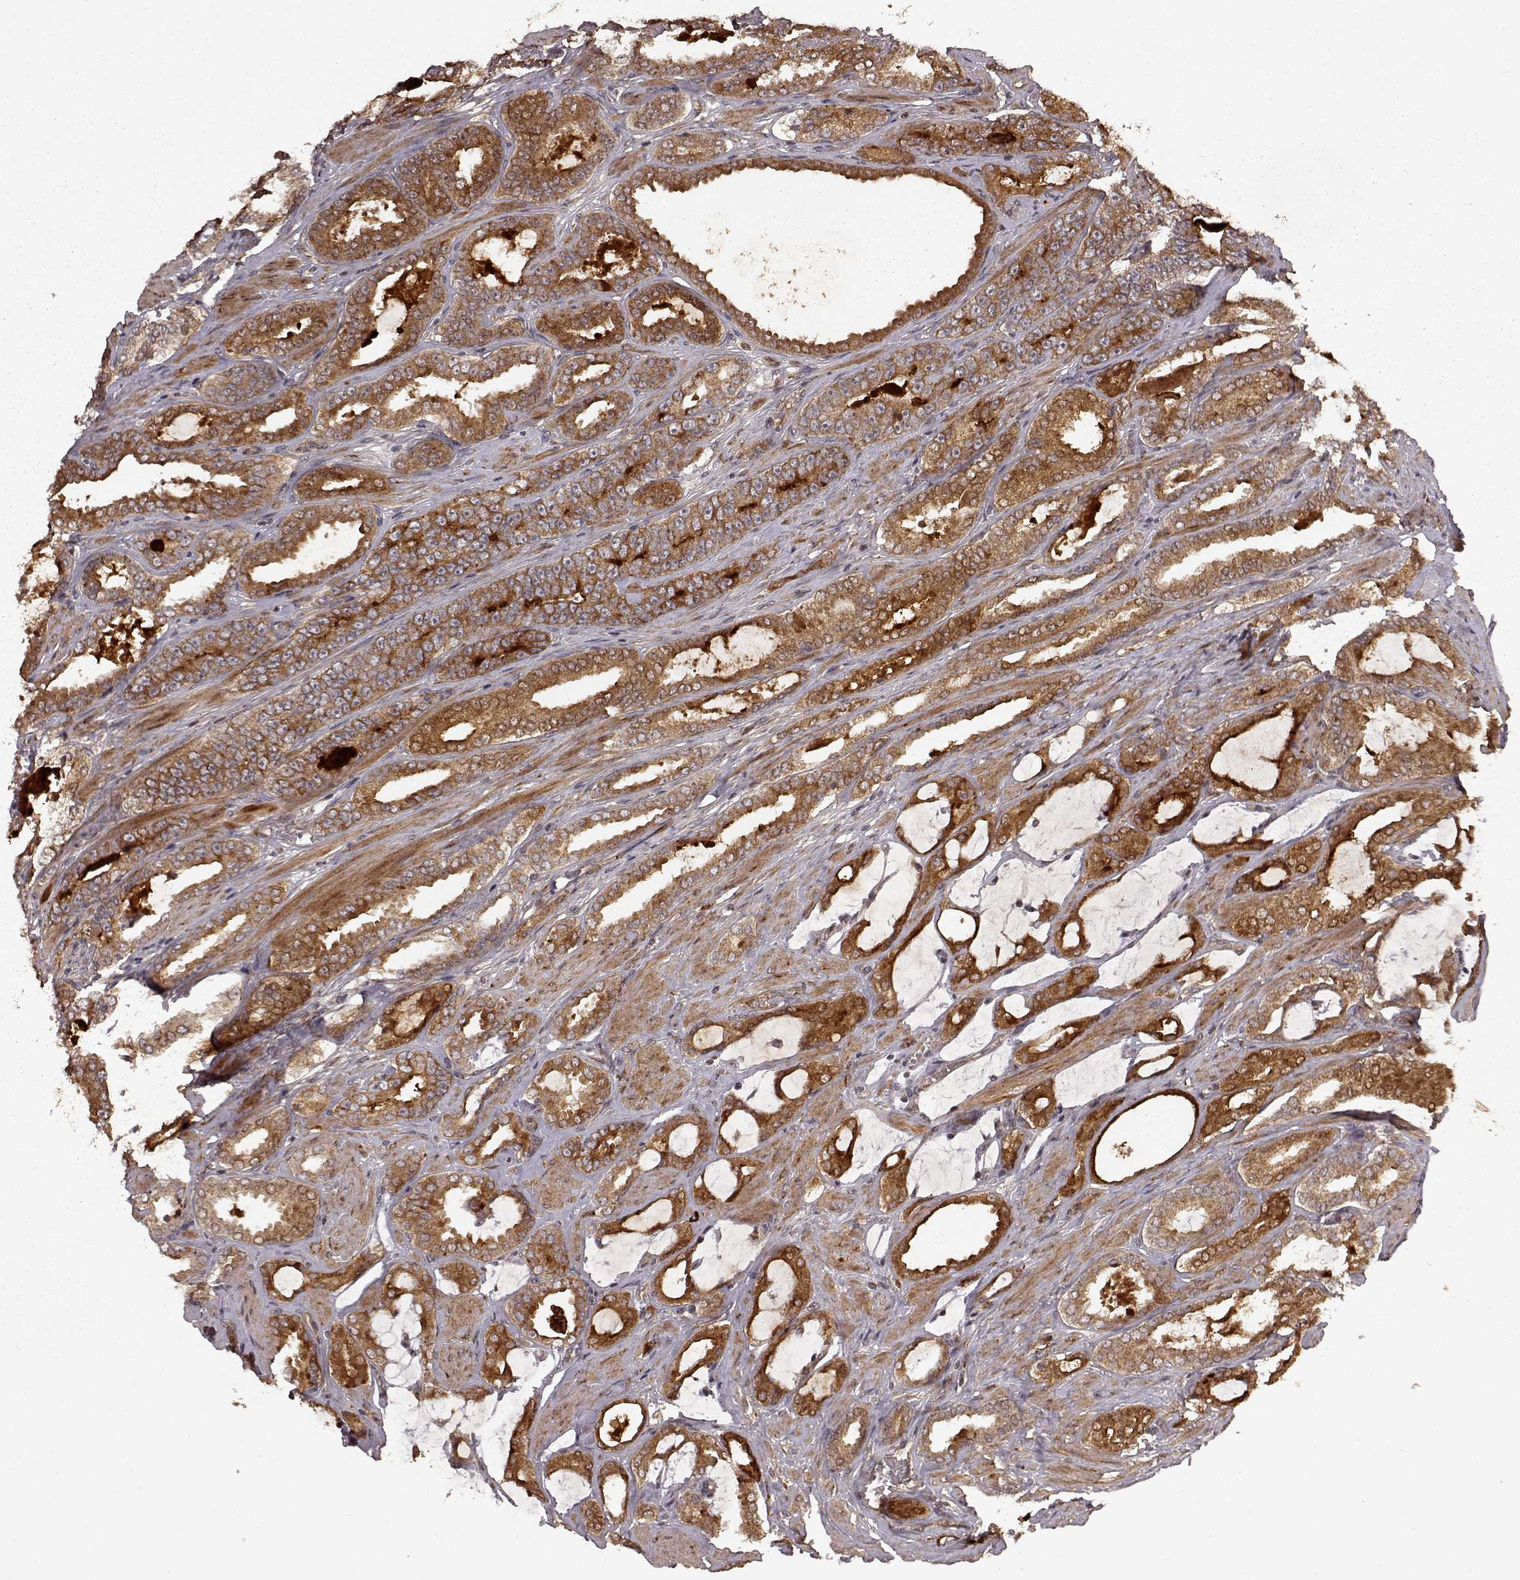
{"staining": {"intensity": "strong", "quantity": "<25%", "location": "cytoplasmic/membranous"}, "tissue": "prostate cancer", "cell_type": "Tumor cells", "image_type": "cancer", "snomed": [{"axis": "morphology", "description": "Adenocarcinoma, High grade"}, {"axis": "topography", "description": "Prostate"}], "caption": "DAB immunohistochemical staining of human prostate high-grade adenocarcinoma displays strong cytoplasmic/membranous protein expression in approximately <25% of tumor cells.", "gene": "FSTL1", "patient": {"sex": "male", "age": 63}}